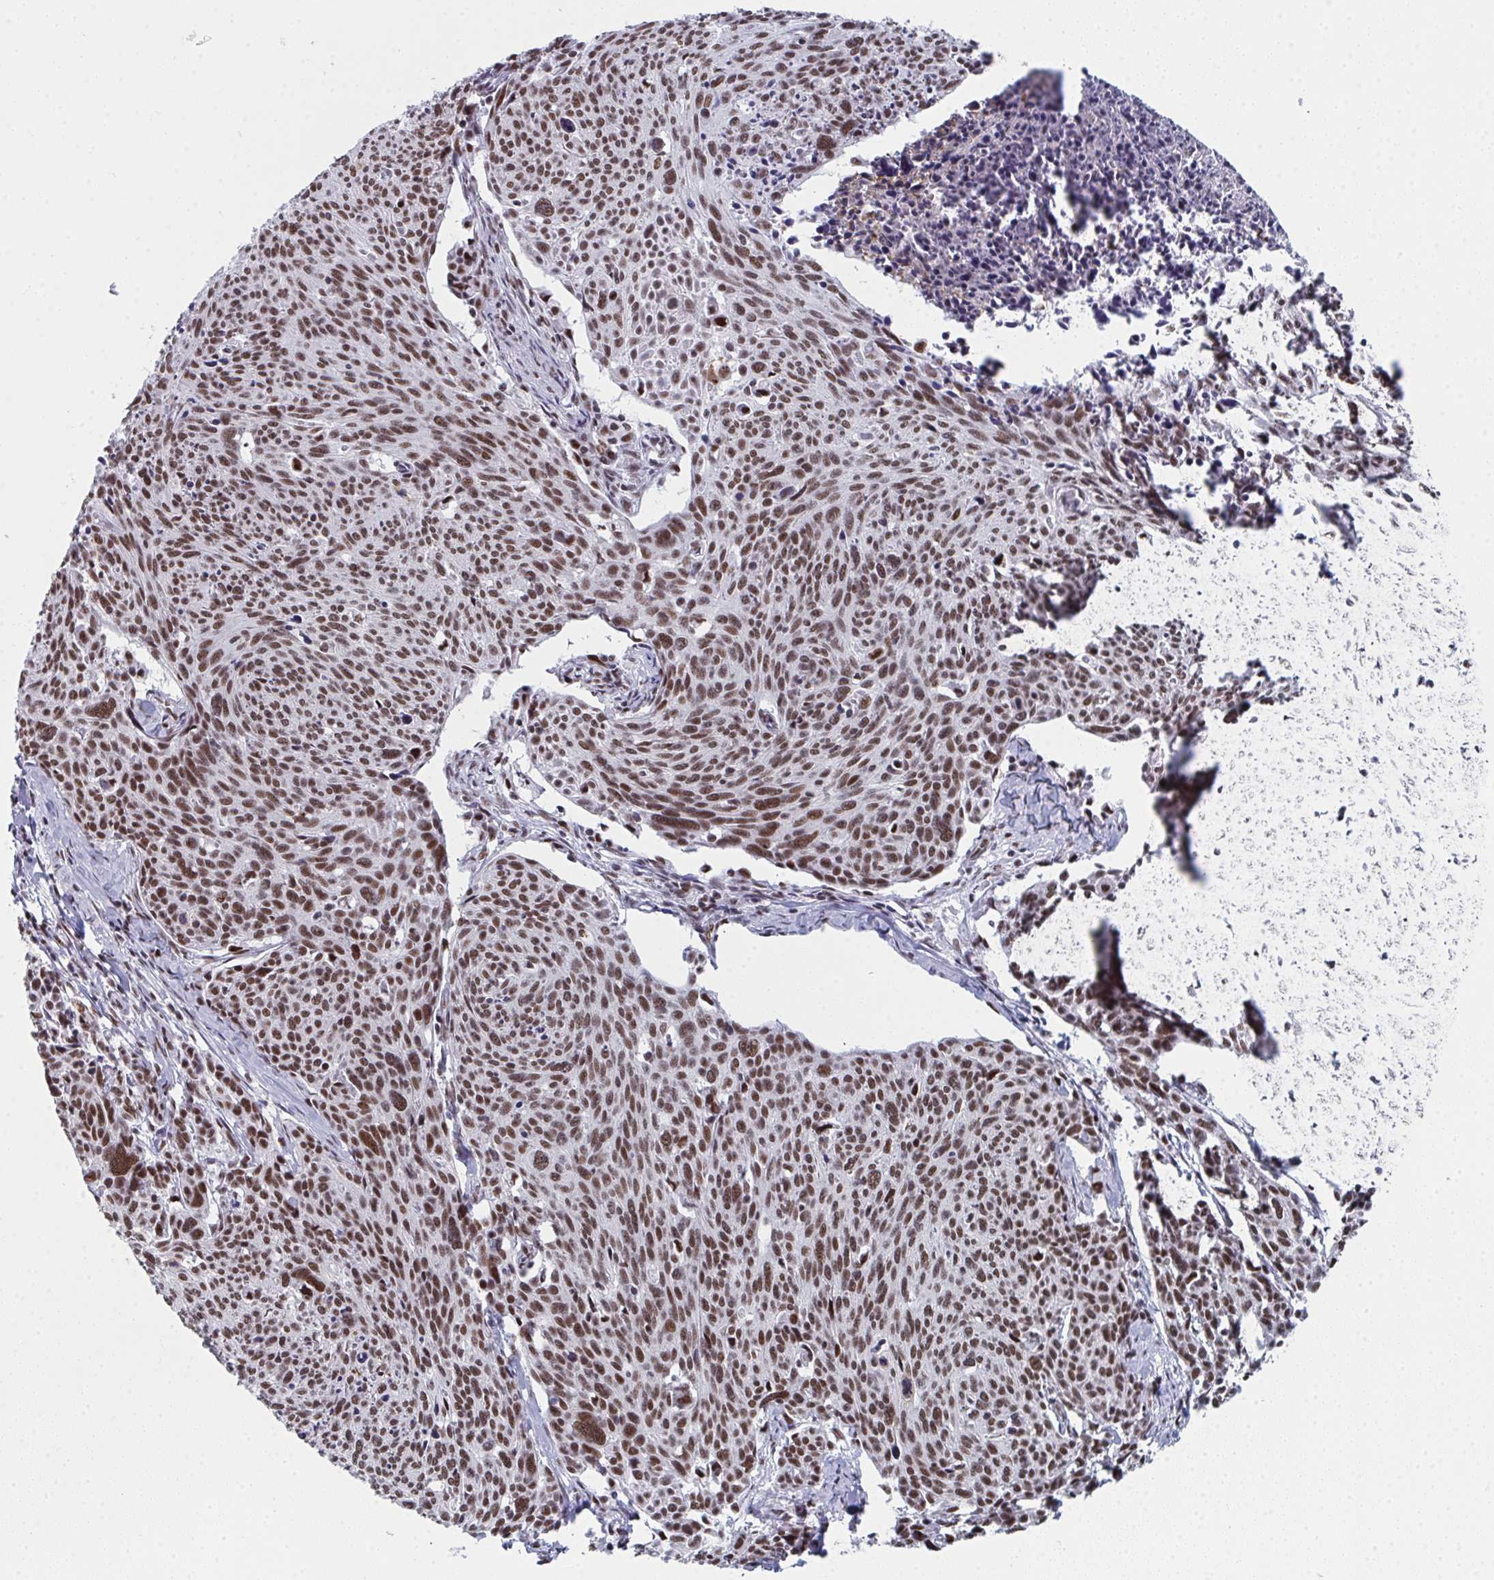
{"staining": {"intensity": "moderate", "quantity": ">75%", "location": "nuclear"}, "tissue": "cervical cancer", "cell_type": "Tumor cells", "image_type": "cancer", "snomed": [{"axis": "morphology", "description": "Squamous cell carcinoma, NOS"}, {"axis": "topography", "description": "Cervix"}], "caption": "A medium amount of moderate nuclear positivity is present in approximately >75% of tumor cells in cervical cancer (squamous cell carcinoma) tissue.", "gene": "SNRNP70", "patient": {"sex": "female", "age": 49}}